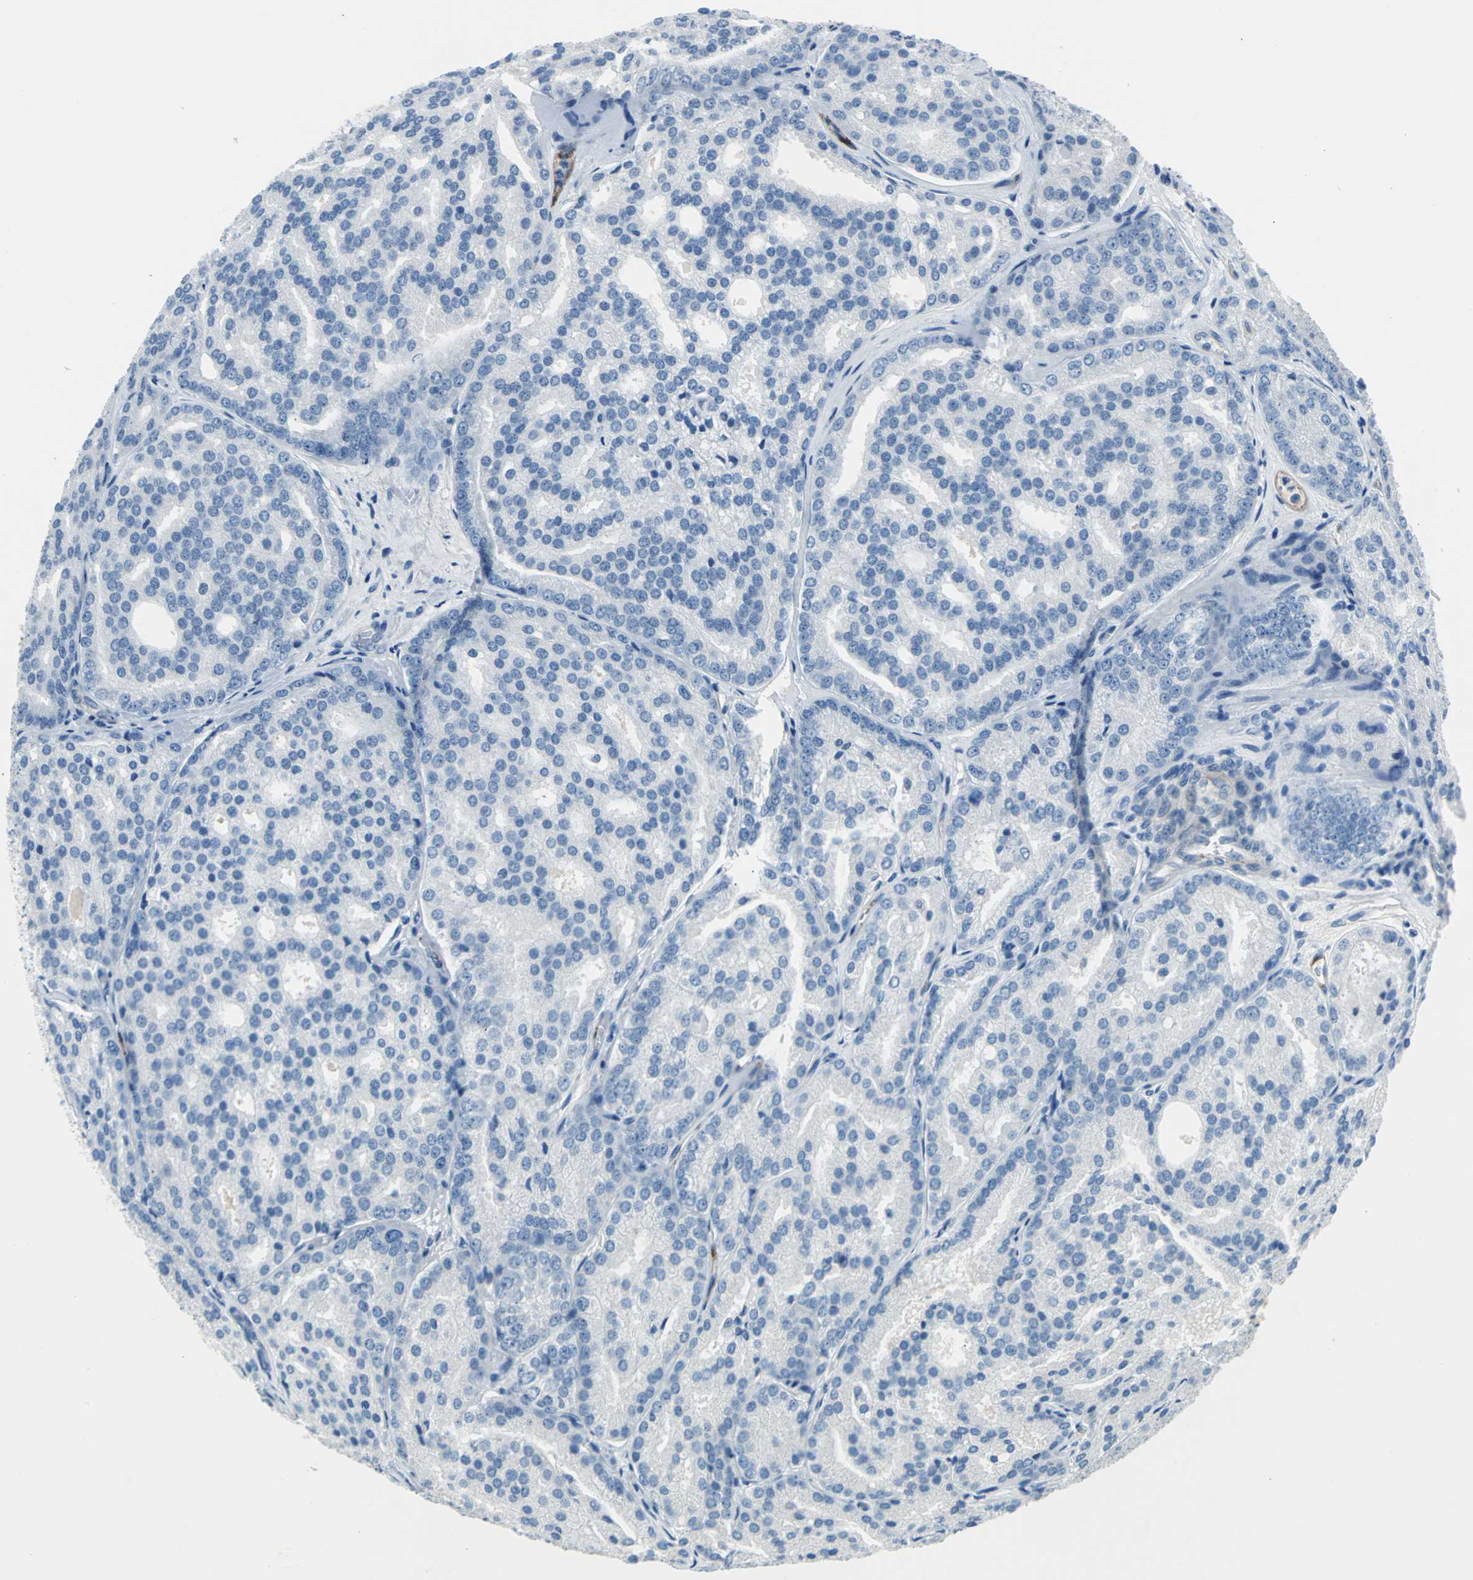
{"staining": {"intensity": "negative", "quantity": "none", "location": "none"}, "tissue": "prostate cancer", "cell_type": "Tumor cells", "image_type": "cancer", "snomed": [{"axis": "morphology", "description": "Adenocarcinoma, High grade"}, {"axis": "topography", "description": "Prostate"}], "caption": "Immunohistochemical staining of human high-grade adenocarcinoma (prostate) demonstrates no significant staining in tumor cells. The staining is performed using DAB brown chromogen with nuclei counter-stained in using hematoxylin.", "gene": "SELP", "patient": {"sex": "male", "age": 64}}